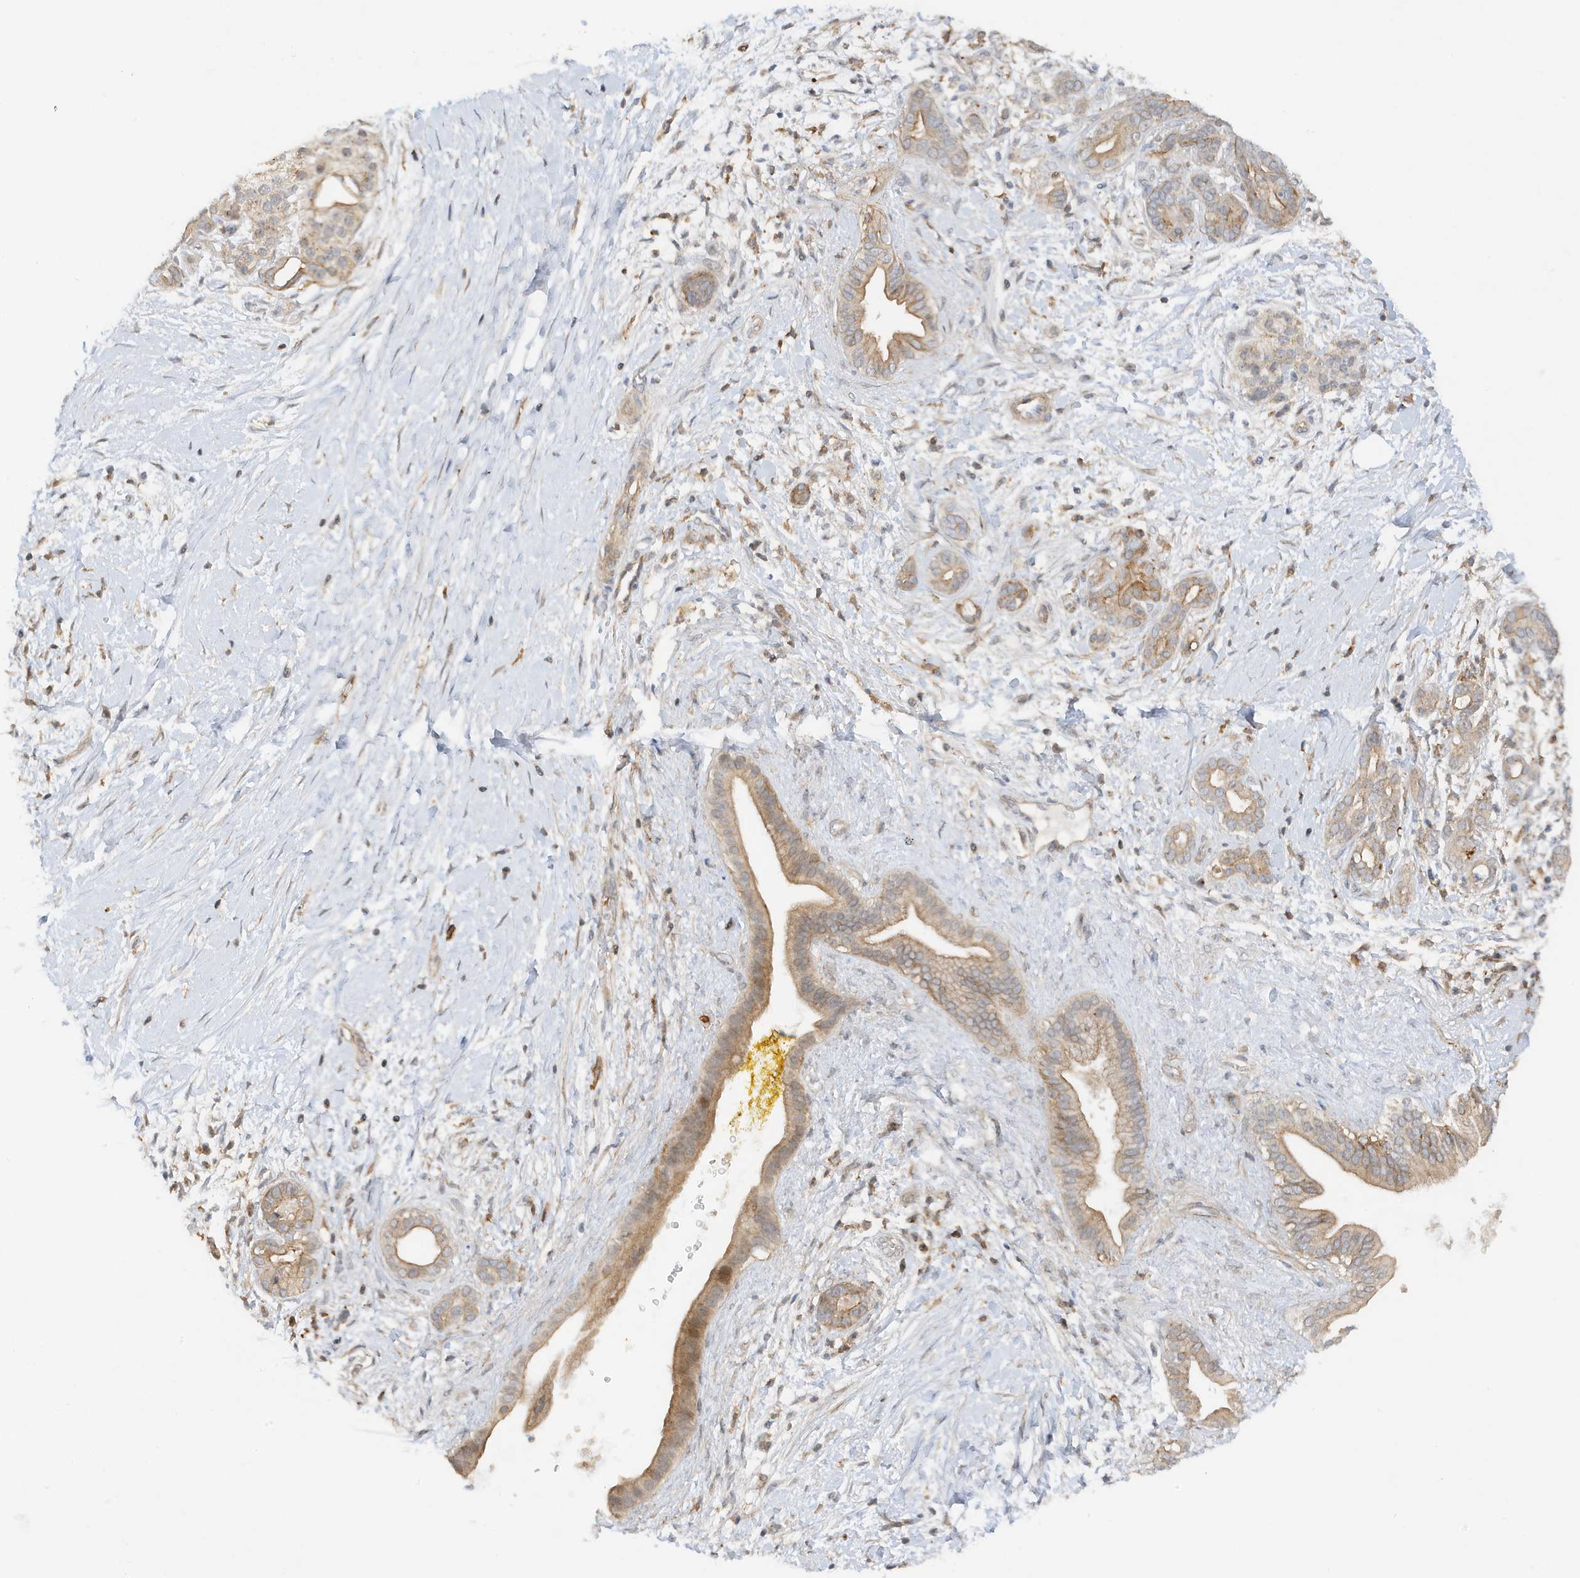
{"staining": {"intensity": "moderate", "quantity": ">75%", "location": "cytoplasmic/membranous"}, "tissue": "pancreatic cancer", "cell_type": "Tumor cells", "image_type": "cancer", "snomed": [{"axis": "morphology", "description": "Adenocarcinoma, NOS"}, {"axis": "topography", "description": "Pancreas"}], "caption": "Pancreatic adenocarcinoma stained for a protein reveals moderate cytoplasmic/membranous positivity in tumor cells.", "gene": "TATDN3", "patient": {"sex": "male", "age": 58}}